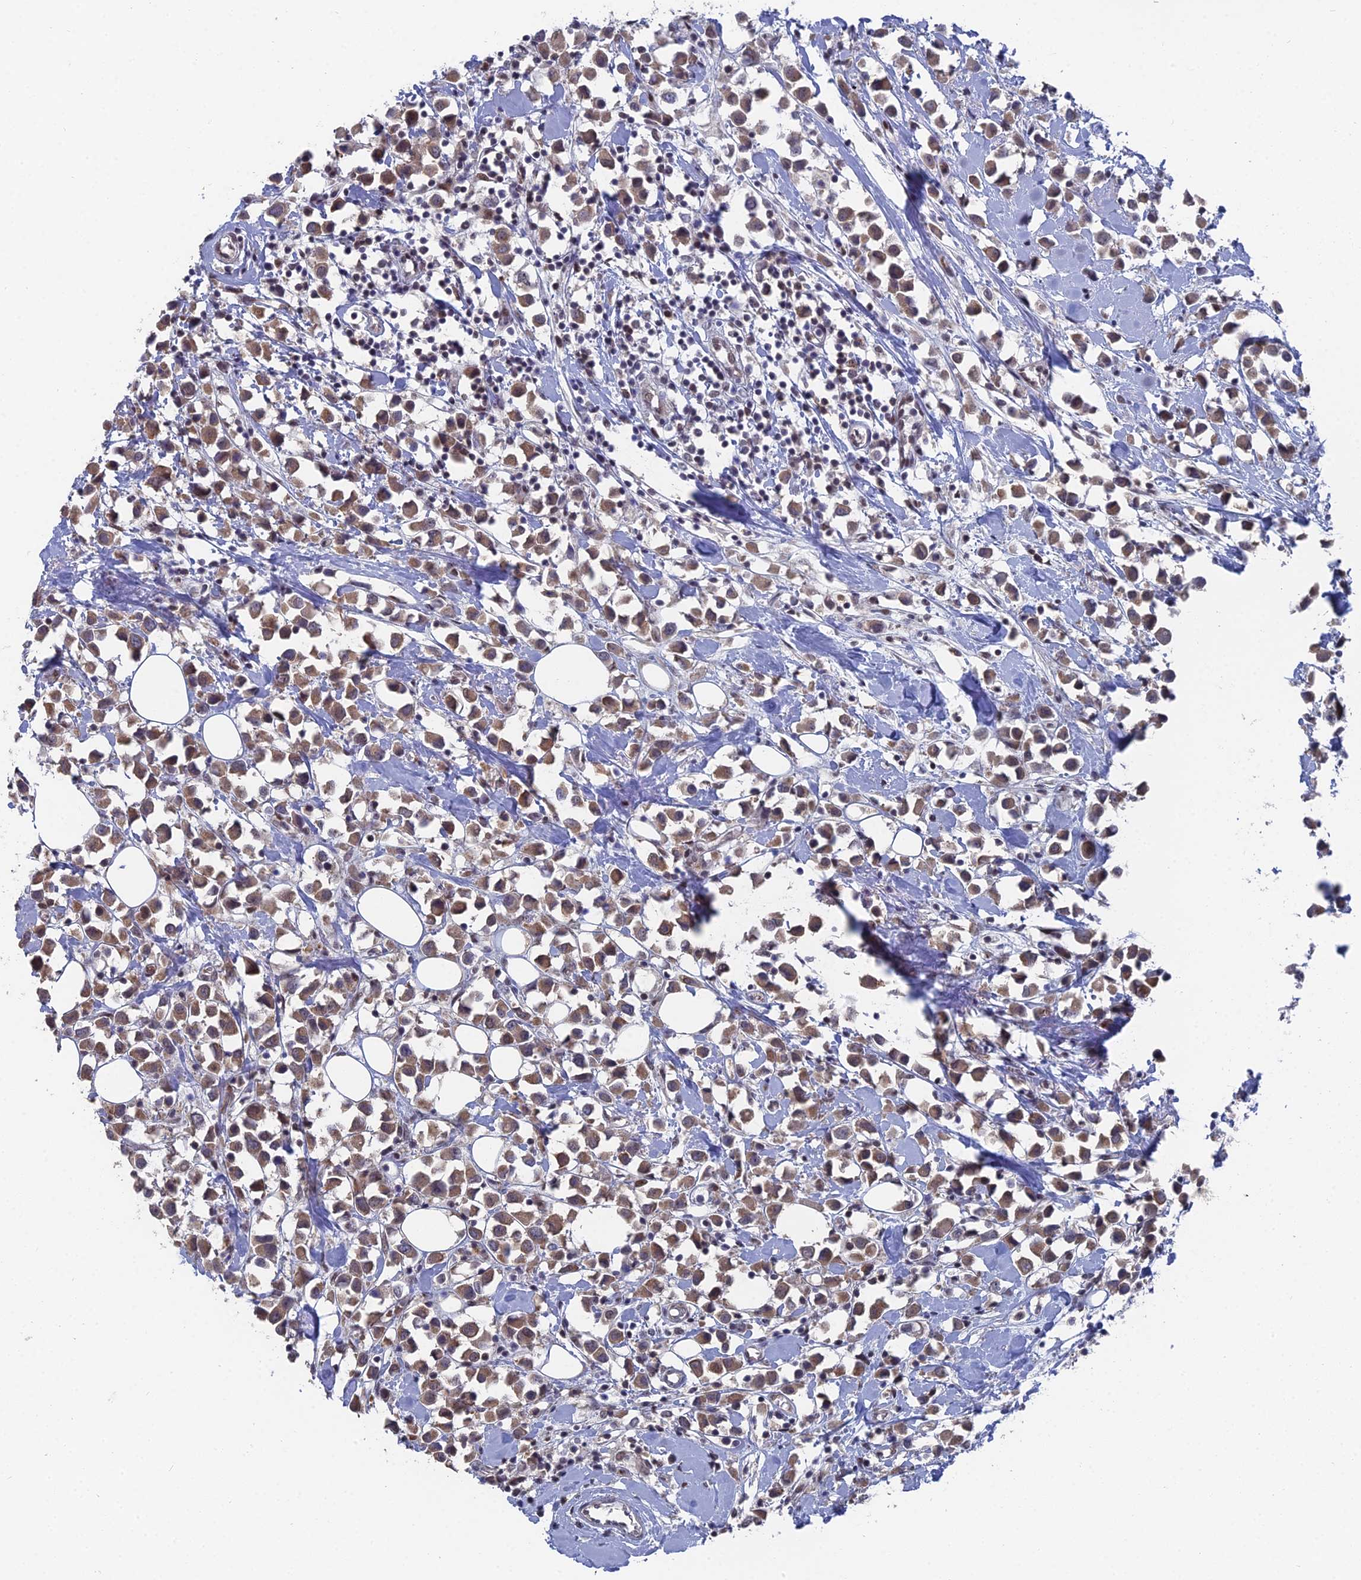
{"staining": {"intensity": "moderate", "quantity": ">75%", "location": "cytoplasmic/membranous"}, "tissue": "breast cancer", "cell_type": "Tumor cells", "image_type": "cancer", "snomed": [{"axis": "morphology", "description": "Duct carcinoma"}, {"axis": "topography", "description": "Breast"}], "caption": "Protein expression analysis of human breast cancer reveals moderate cytoplasmic/membranous staining in about >75% of tumor cells. Nuclei are stained in blue.", "gene": "FHIP2A", "patient": {"sex": "female", "age": 61}}